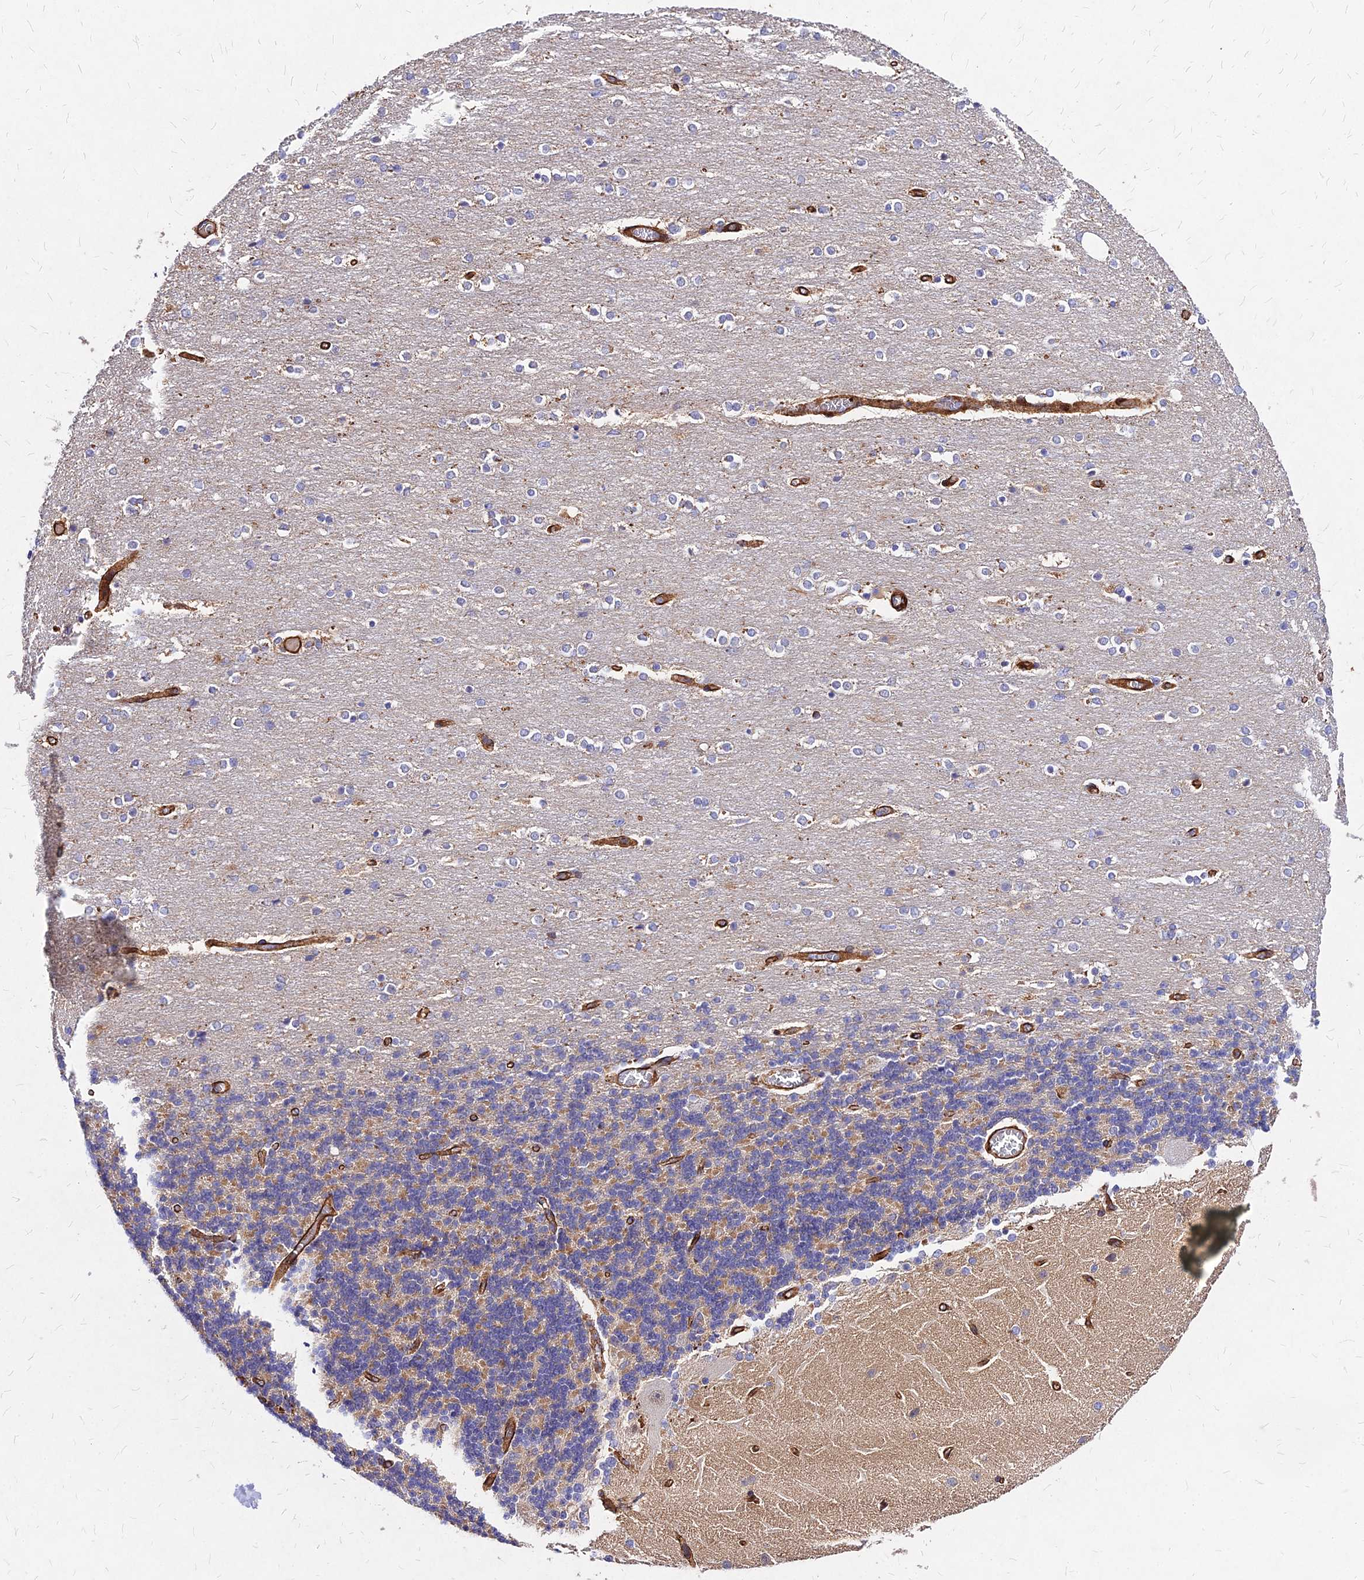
{"staining": {"intensity": "moderate", "quantity": "<25%", "location": "cytoplasmic/membranous"}, "tissue": "cerebellum", "cell_type": "Cells in granular layer", "image_type": "normal", "snomed": [{"axis": "morphology", "description": "Normal tissue, NOS"}, {"axis": "topography", "description": "Cerebellum"}], "caption": "DAB immunohistochemical staining of benign human cerebellum reveals moderate cytoplasmic/membranous protein positivity in approximately <25% of cells in granular layer.", "gene": "EFCC1", "patient": {"sex": "female", "age": 54}}